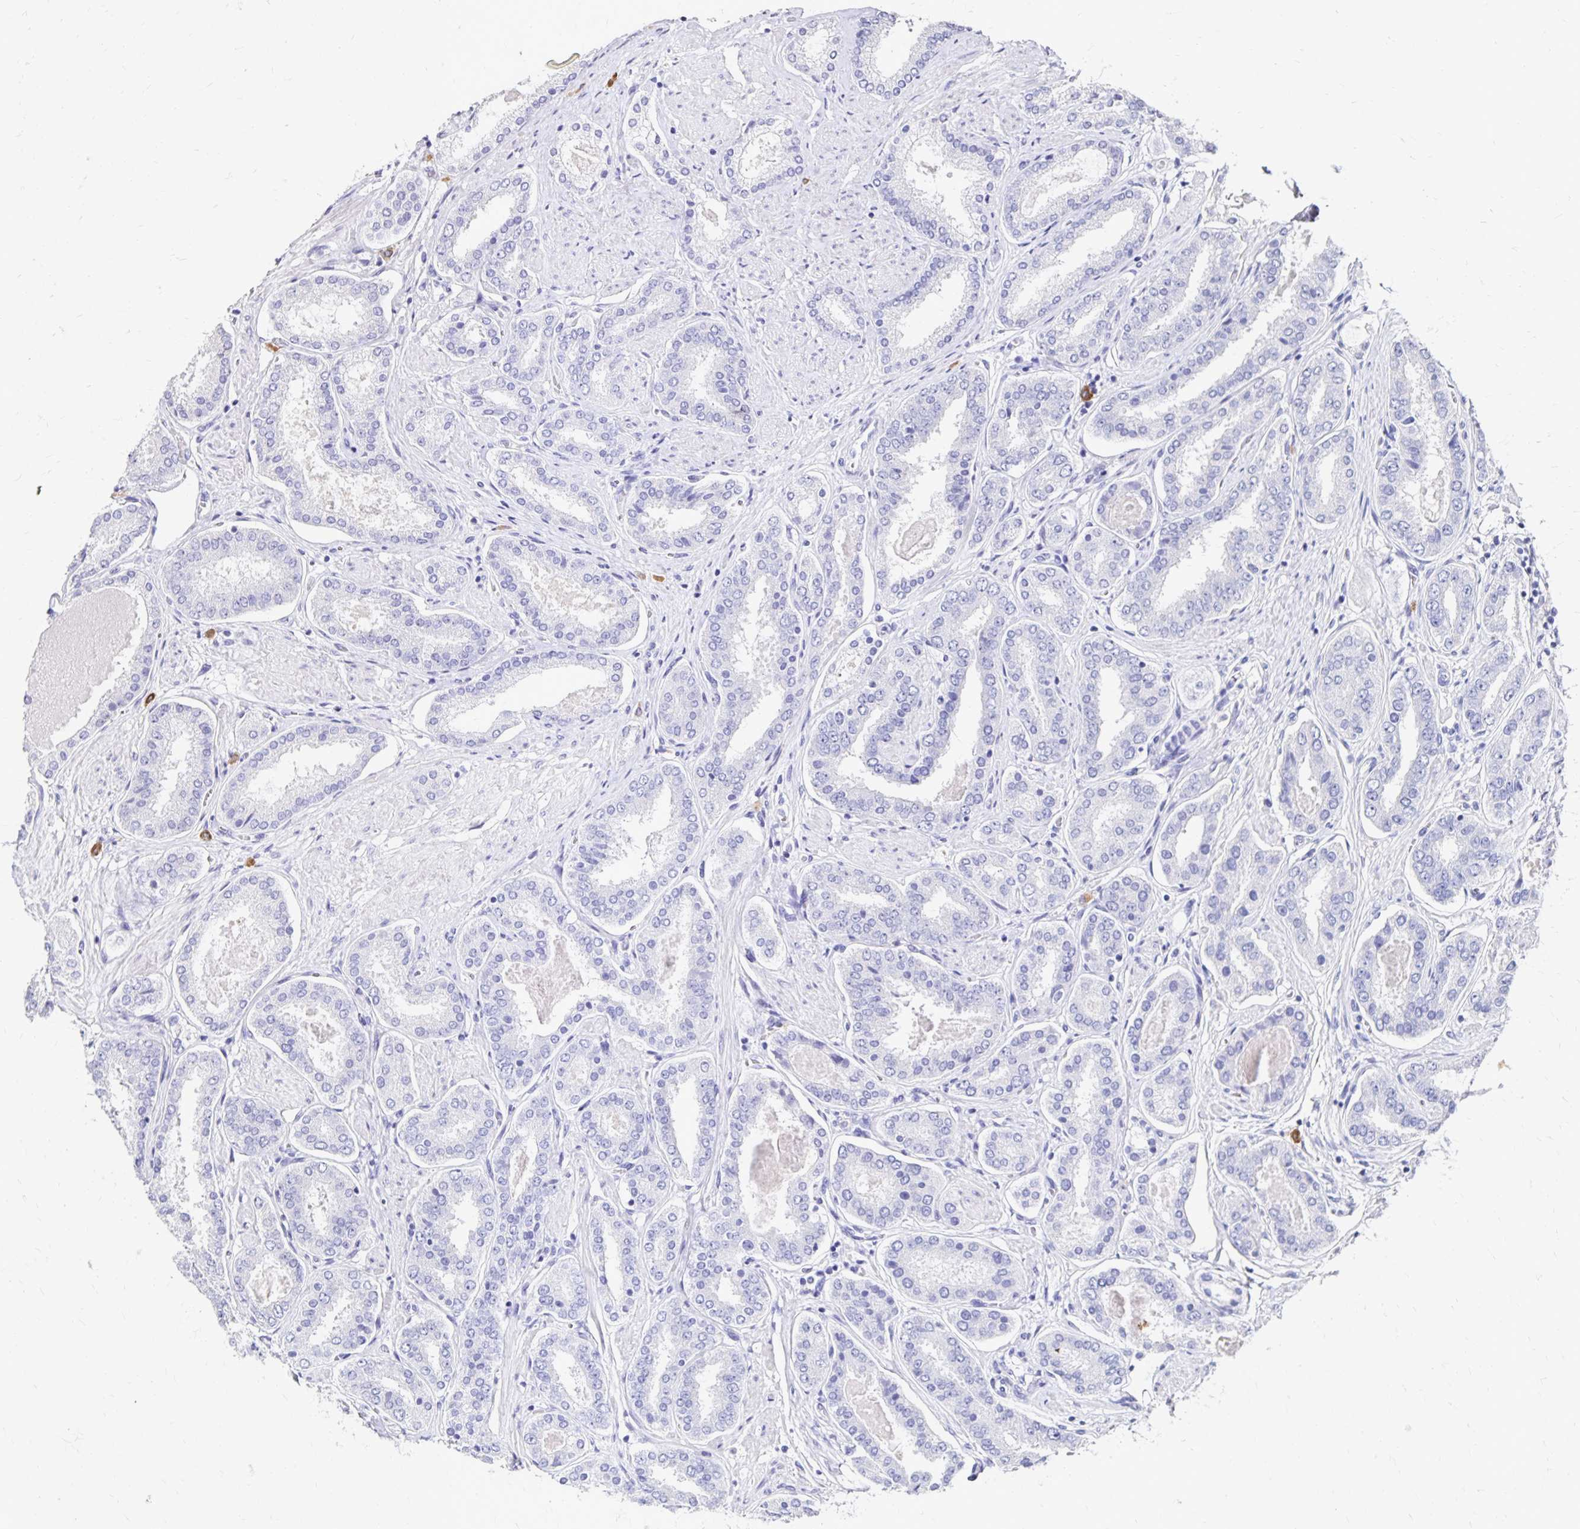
{"staining": {"intensity": "negative", "quantity": "none", "location": "none"}, "tissue": "prostate cancer", "cell_type": "Tumor cells", "image_type": "cancer", "snomed": [{"axis": "morphology", "description": "Adenocarcinoma, High grade"}, {"axis": "topography", "description": "Prostate"}], "caption": "Histopathology image shows no protein positivity in tumor cells of prostate cancer (high-grade adenocarcinoma) tissue.", "gene": "DYNLT4", "patient": {"sex": "male", "age": 63}}